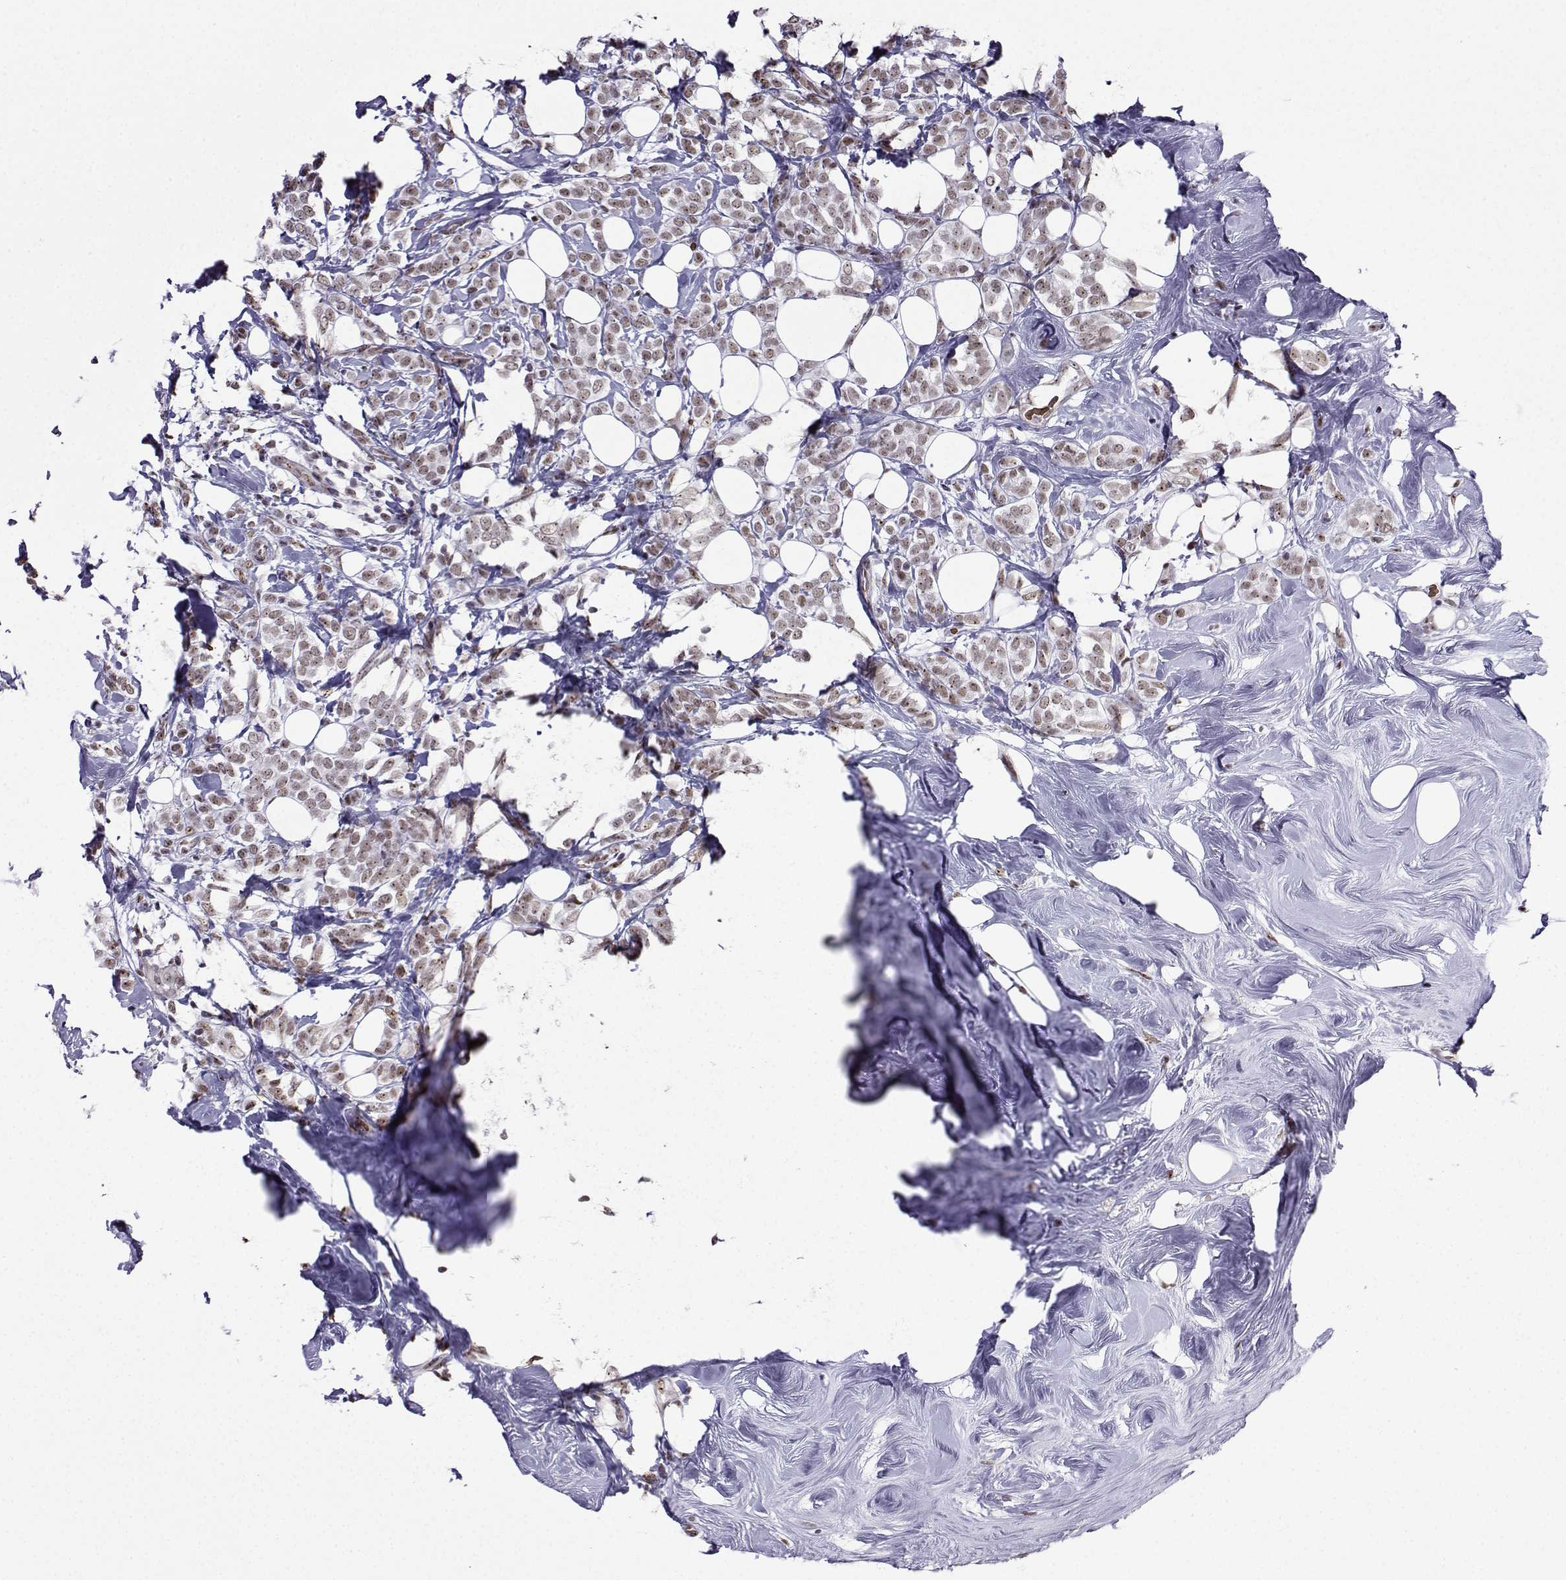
{"staining": {"intensity": "moderate", "quantity": ">75%", "location": "nuclear"}, "tissue": "breast cancer", "cell_type": "Tumor cells", "image_type": "cancer", "snomed": [{"axis": "morphology", "description": "Lobular carcinoma"}, {"axis": "topography", "description": "Breast"}], "caption": "Protein positivity by immunohistochemistry exhibits moderate nuclear positivity in about >75% of tumor cells in breast cancer.", "gene": "CCNK", "patient": {"sex": "female", "age": 49}}